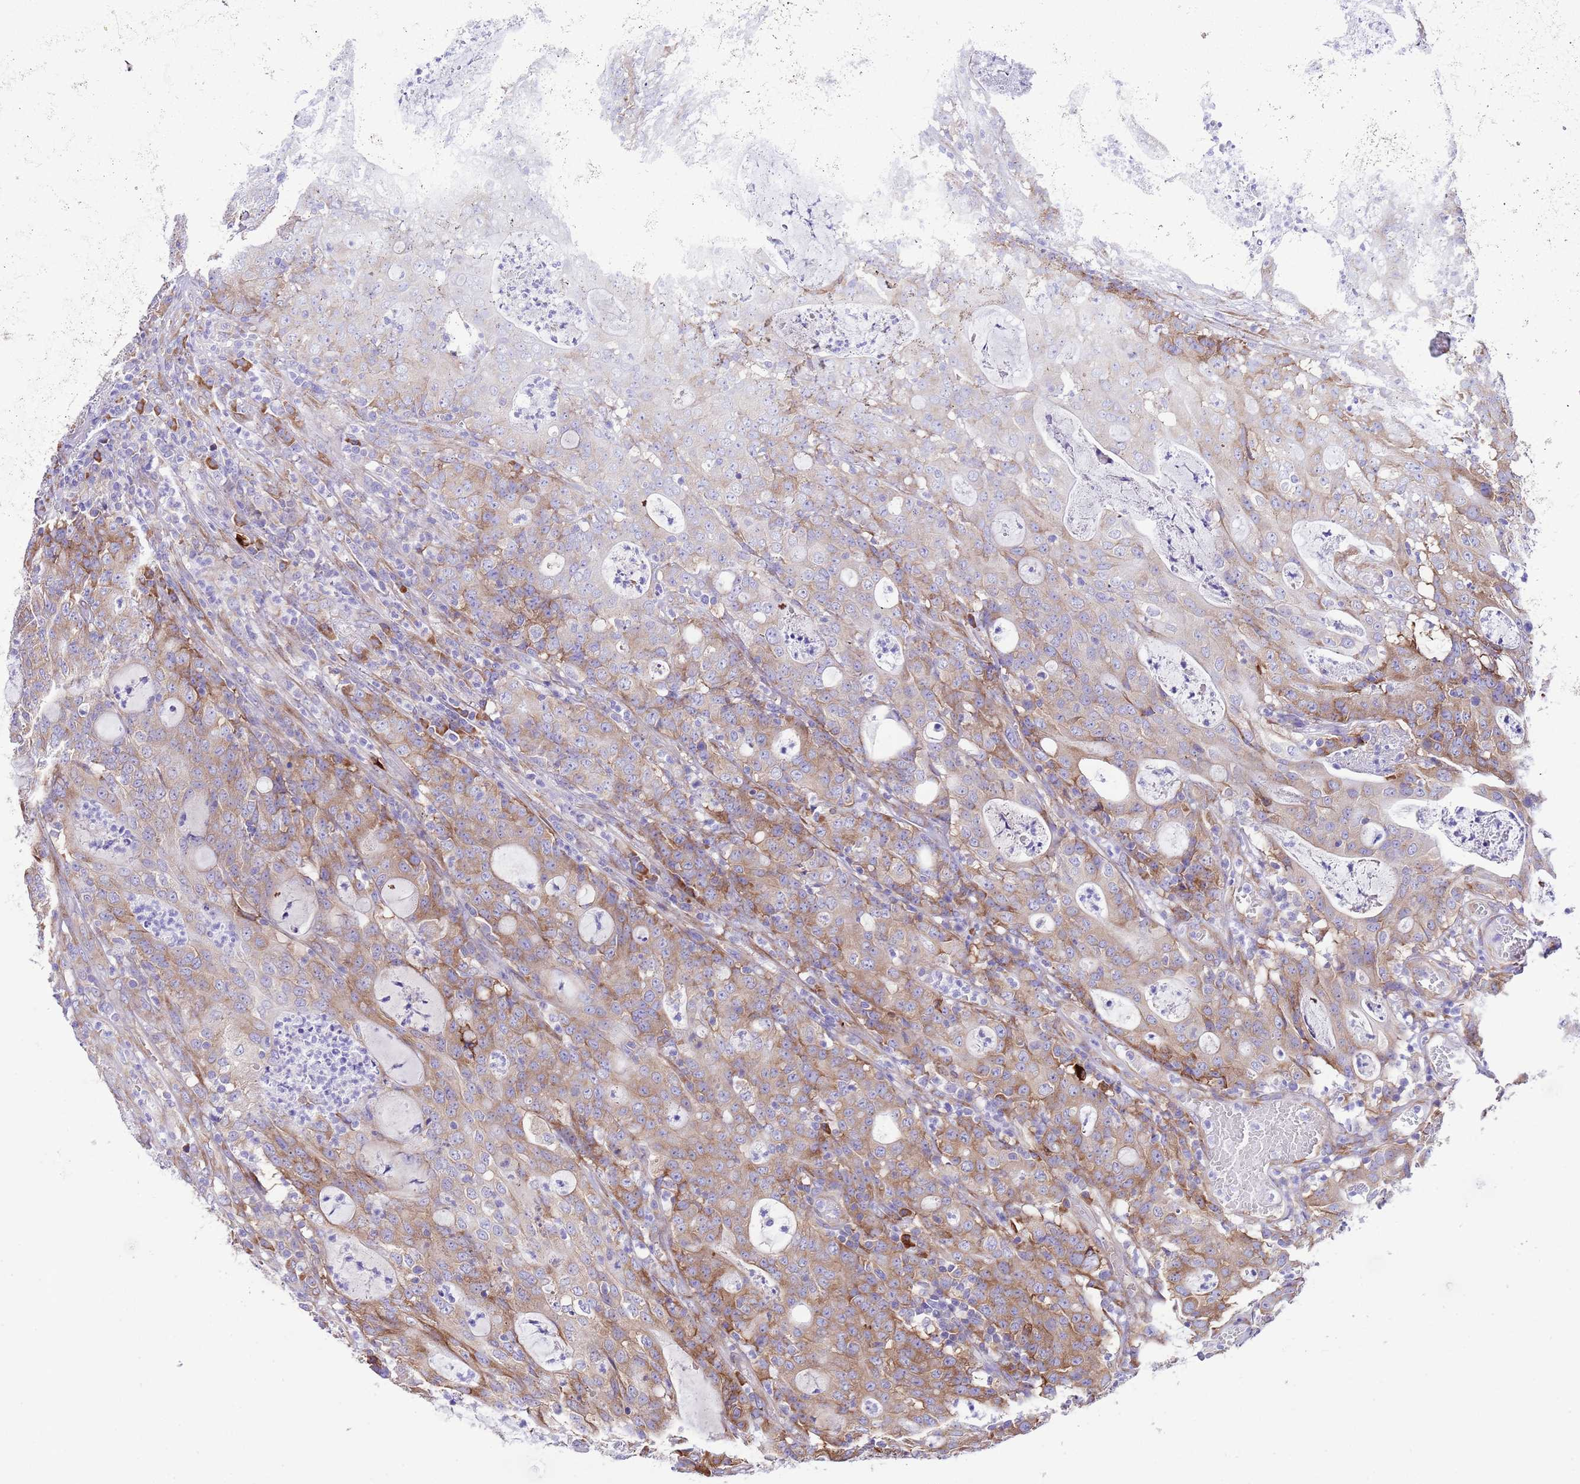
{"staining": {"intensity": "weak", "quantity": "25%-75%", "location": "cytoplasmic/membranous"}, "tissue": "colorectal cancer", "cell_type": "Tumor cells", "image_type": "cancer", "snomed": [{"axis": "morphology", "description": "Adenocarcinoma, NOS"}, {"axis": "topography", "description": "Colon"}], "caption": "Colorectal cancer stained with a protein marker exhibits weak staining in tumor cells.", "gene": "RPS10", "patient": {"sex": "male", "age": 83}}